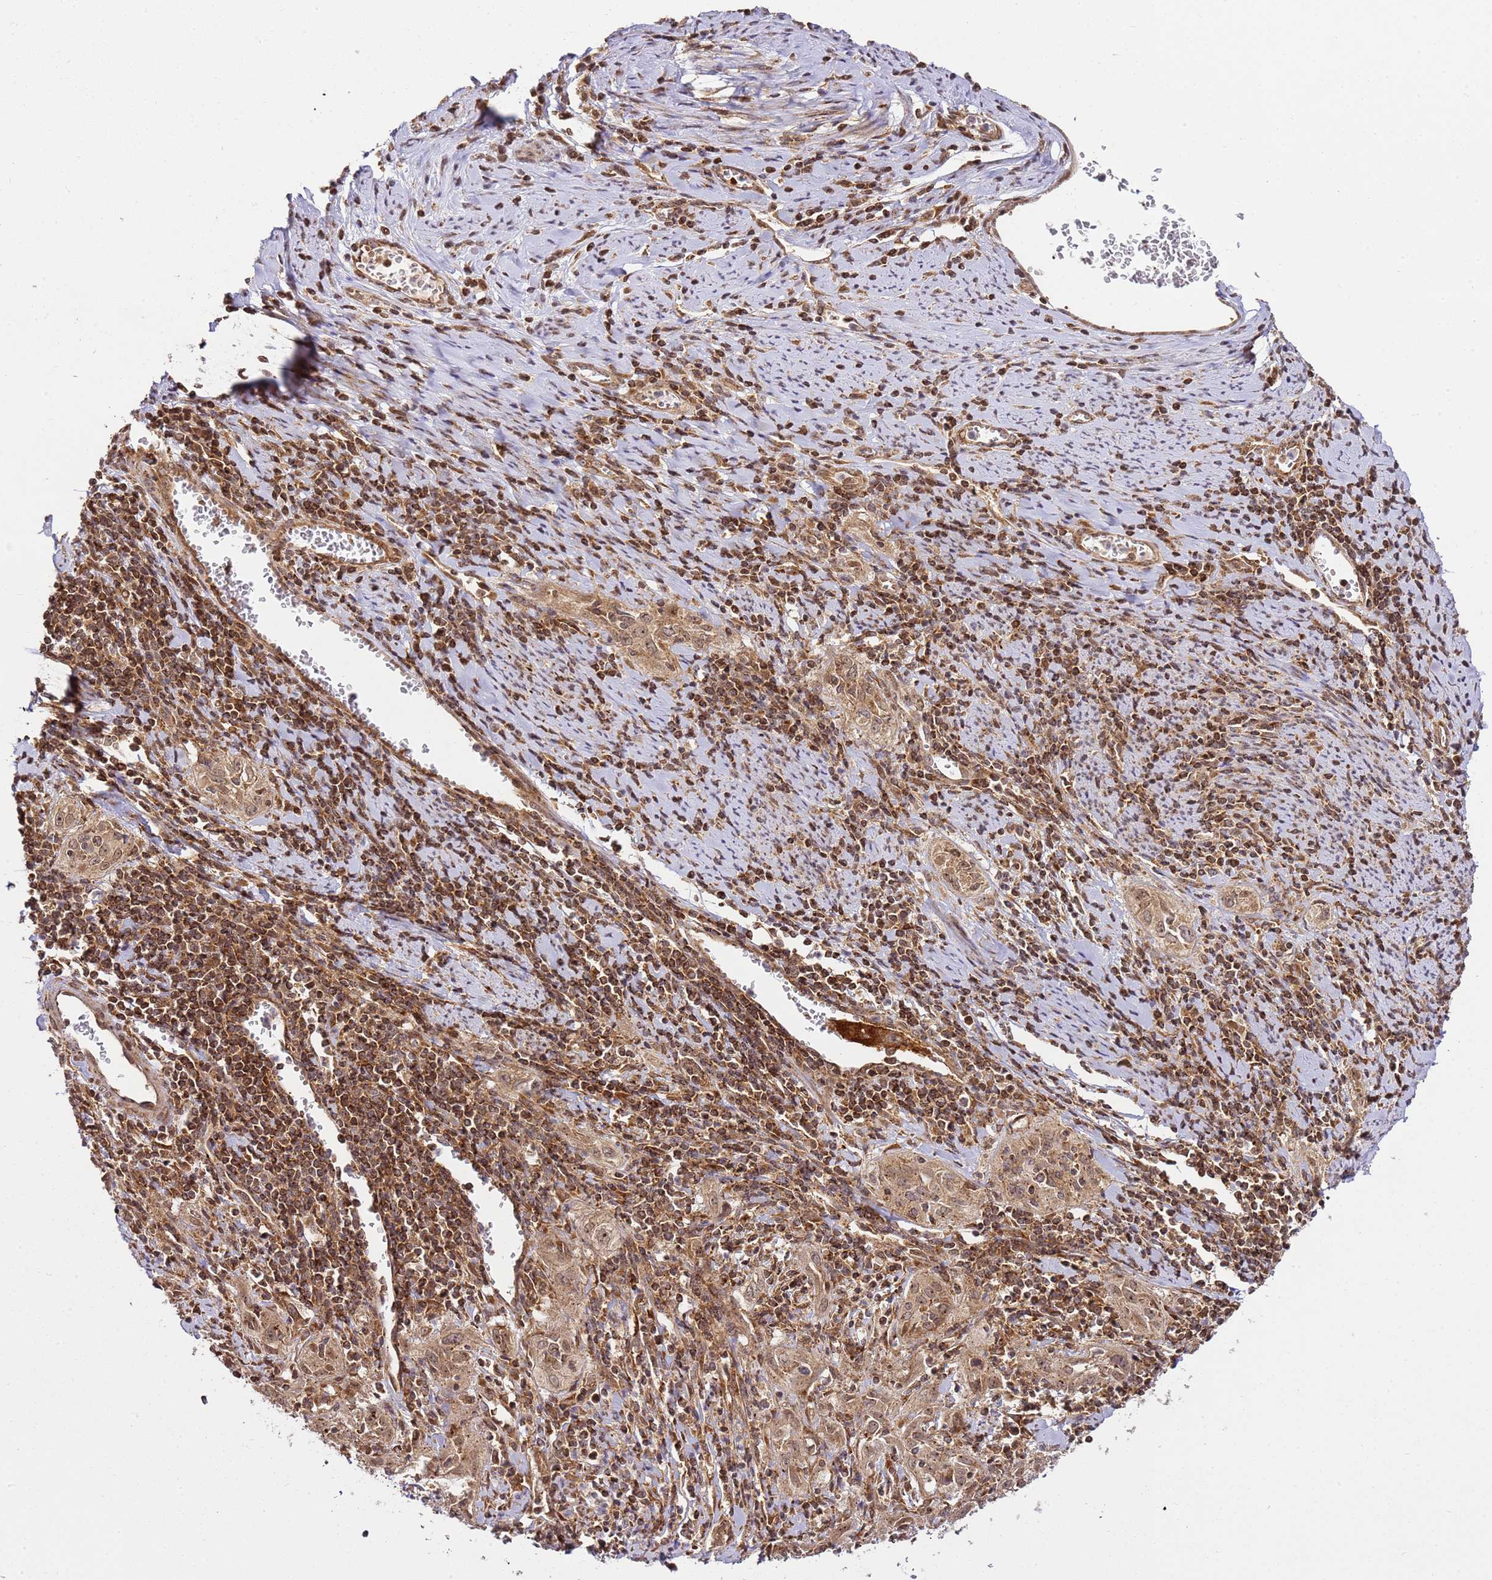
{"staining": {"intensity": "weak", "quantity": ">75%", "location": "cytoplasmic/membranous,nuclear"}, "tissue": "cervical cancer", "cell_type": "Tumor cells", "image_type": "cancer", "snomed": [{"axis": "morphology", "description": "Squamous cell carcinoma, NOS"}, {"axis": "topography", "description": "Cervix"}], "caption": "A photomicrograph of cervical cancer stained for a protein exhibits weak cytoplasmic/membranous and nuclear brown staining in tumor cells.", "gene": "RASA3", "patient": {"sex": "female", "age": 57}}